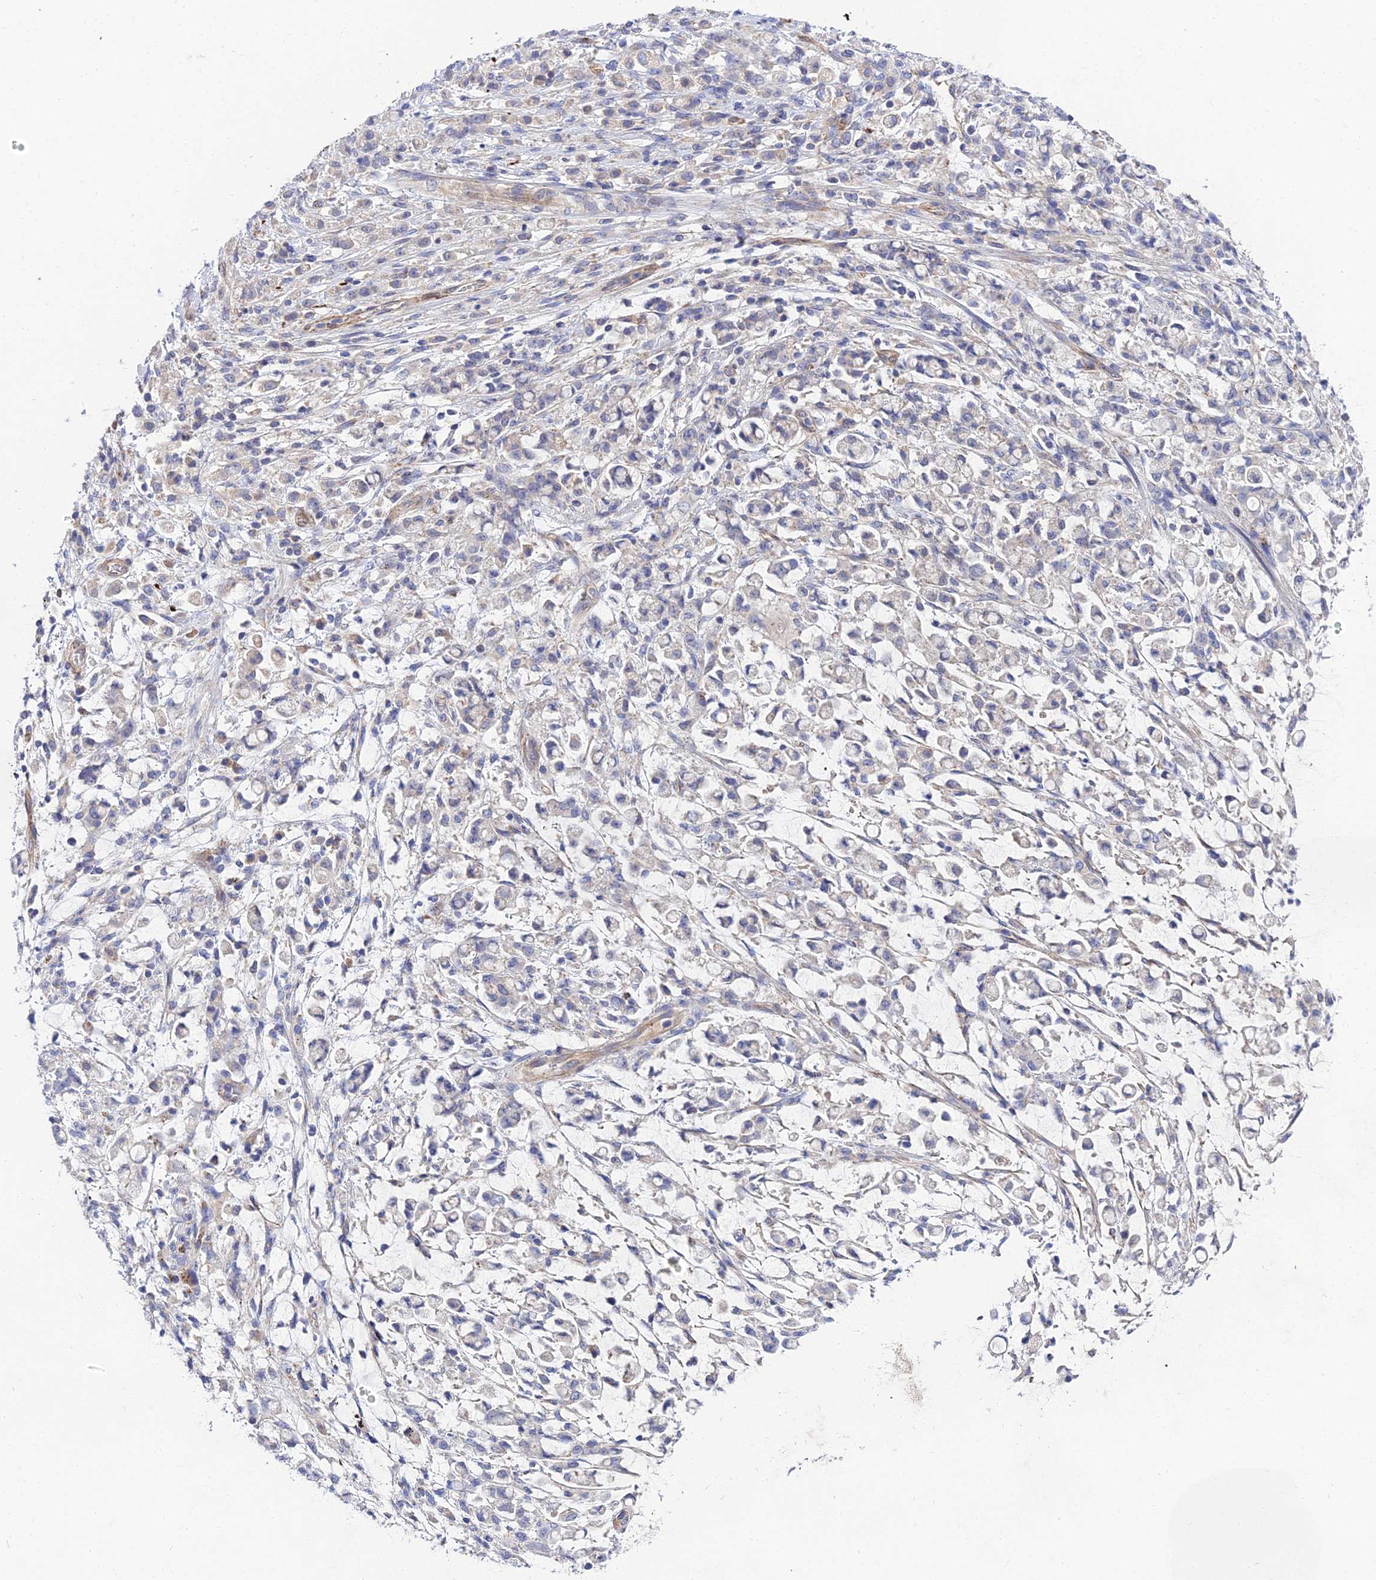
{"staining": {"intensity": "weak", "quantity": "<25%", "location": "cytoplasmic/membranous"}, "tissue": "stomach cancer", "cell_type": "Tumor cells", "image_type": "cancer", "snomed": [{"axis": "morphology", "description": "Adenocarcinoma, NOS"}, {"axis": "topography", "description": "Stomach"}], "caption": "High power microscopy micrograph of an immunohistochemistry (IHC) image of stomach adenocarcinoma, revealing no significant staining in tumor cells. (Brightfield microscopy of DAB IHC at high magnification).", "gene": "APOBEC3H", "patient": {"sex": "female", "age": 60}}